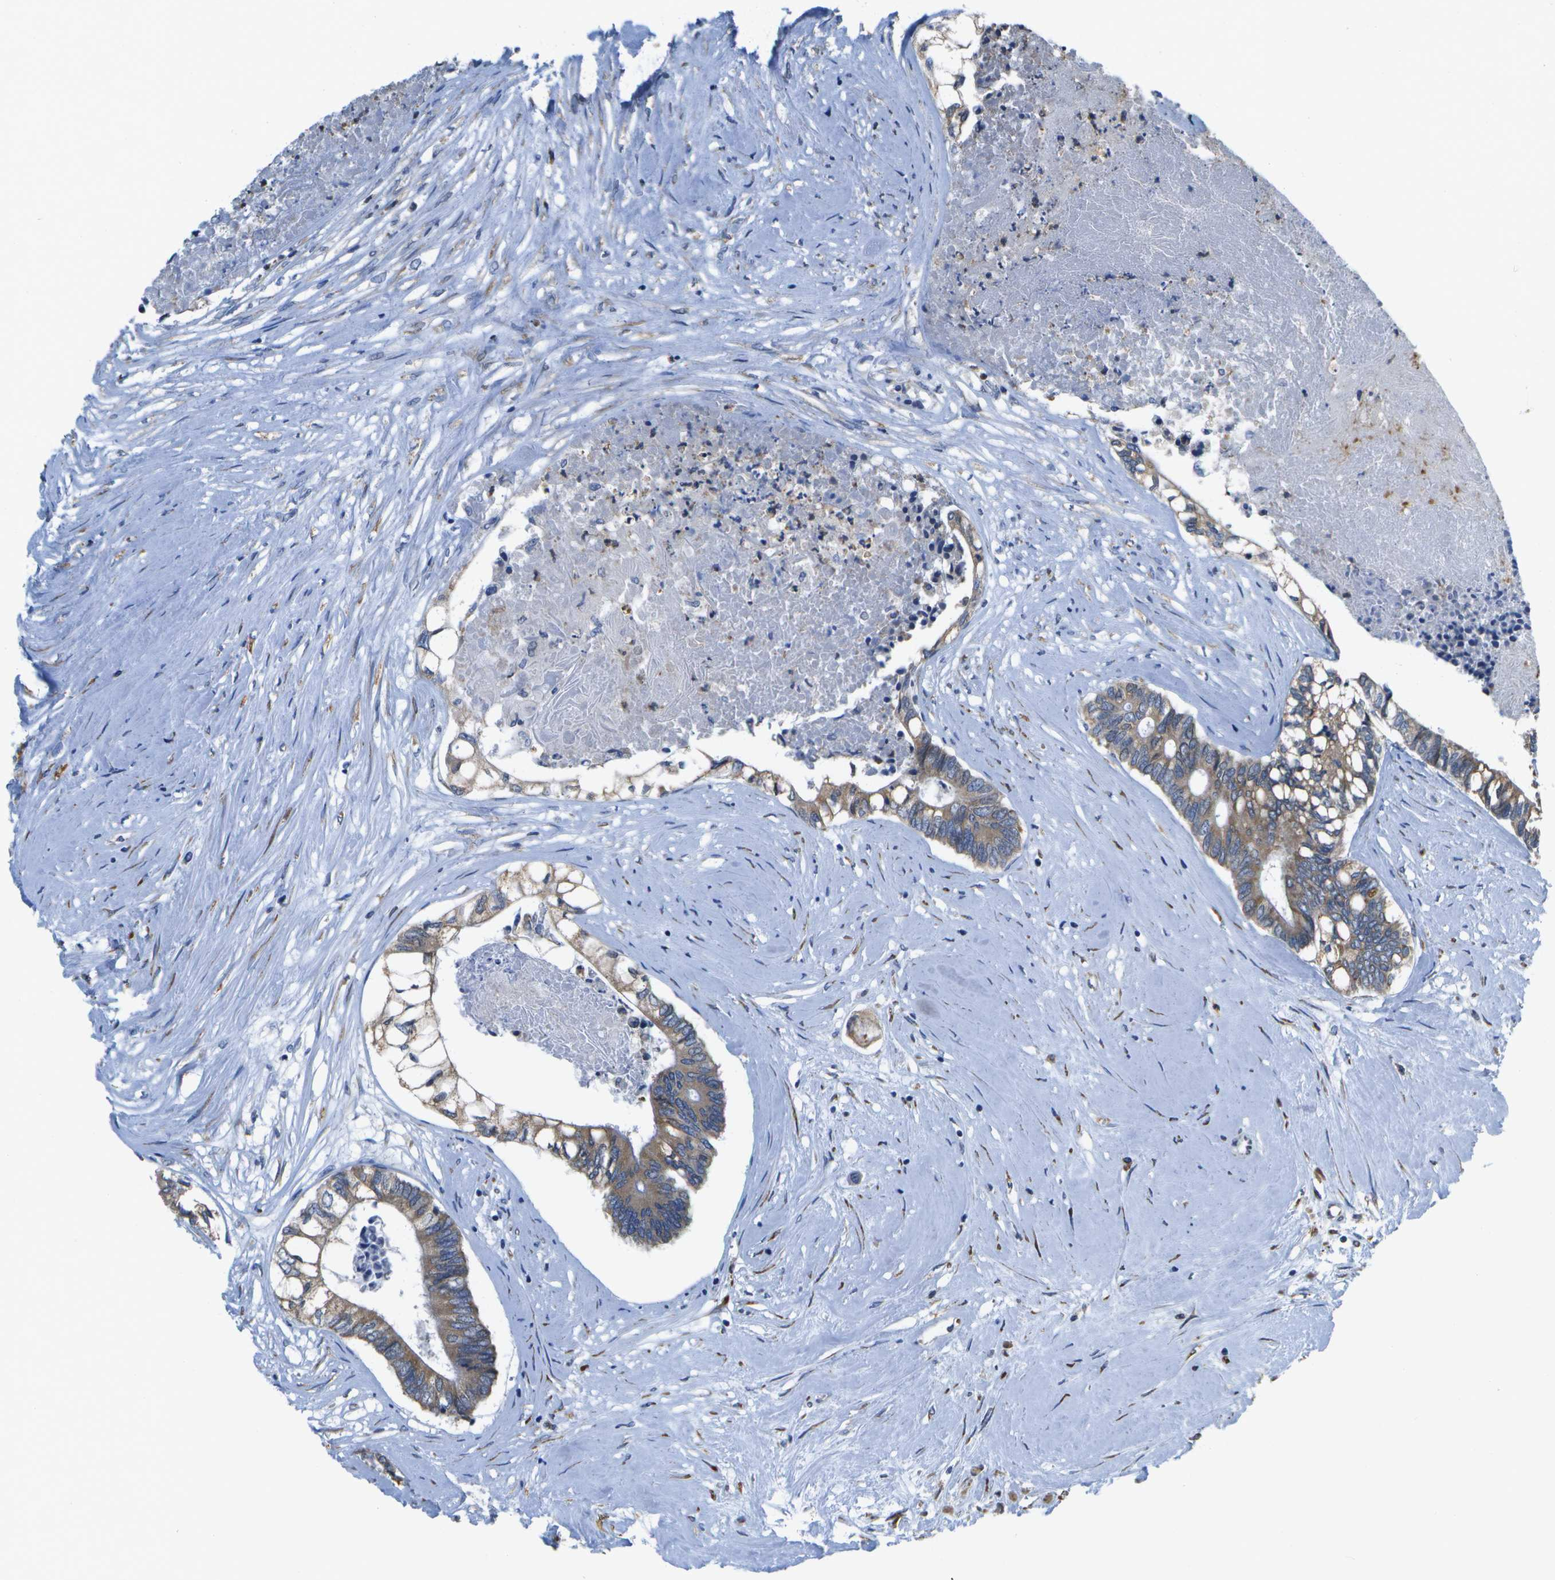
{"staining": {"intensity": "moderate", "quantity": ">75%", "location": "cytoplasmic/membranous"}, "tissue": "colorectal cancer", "cell_type": "Tumor cells", "image_type": "cancer", "snomed": [{"axis": "morphology", "description": "Adenocarcinoma, NOS"}, {"axis": "topography", "description": "Rectum"}], "caption": "Moderate cytoplasmic/membranous staining is seen in approximately >75% of tumor cells in colorectal adenocarcinoma. The staining was performed using DAB, with brown indicating positive protein expression. Nuclei are stained blue with hematoxylin.", "gene": "DSE", "patient": {"sex": "male", "age": 63}}